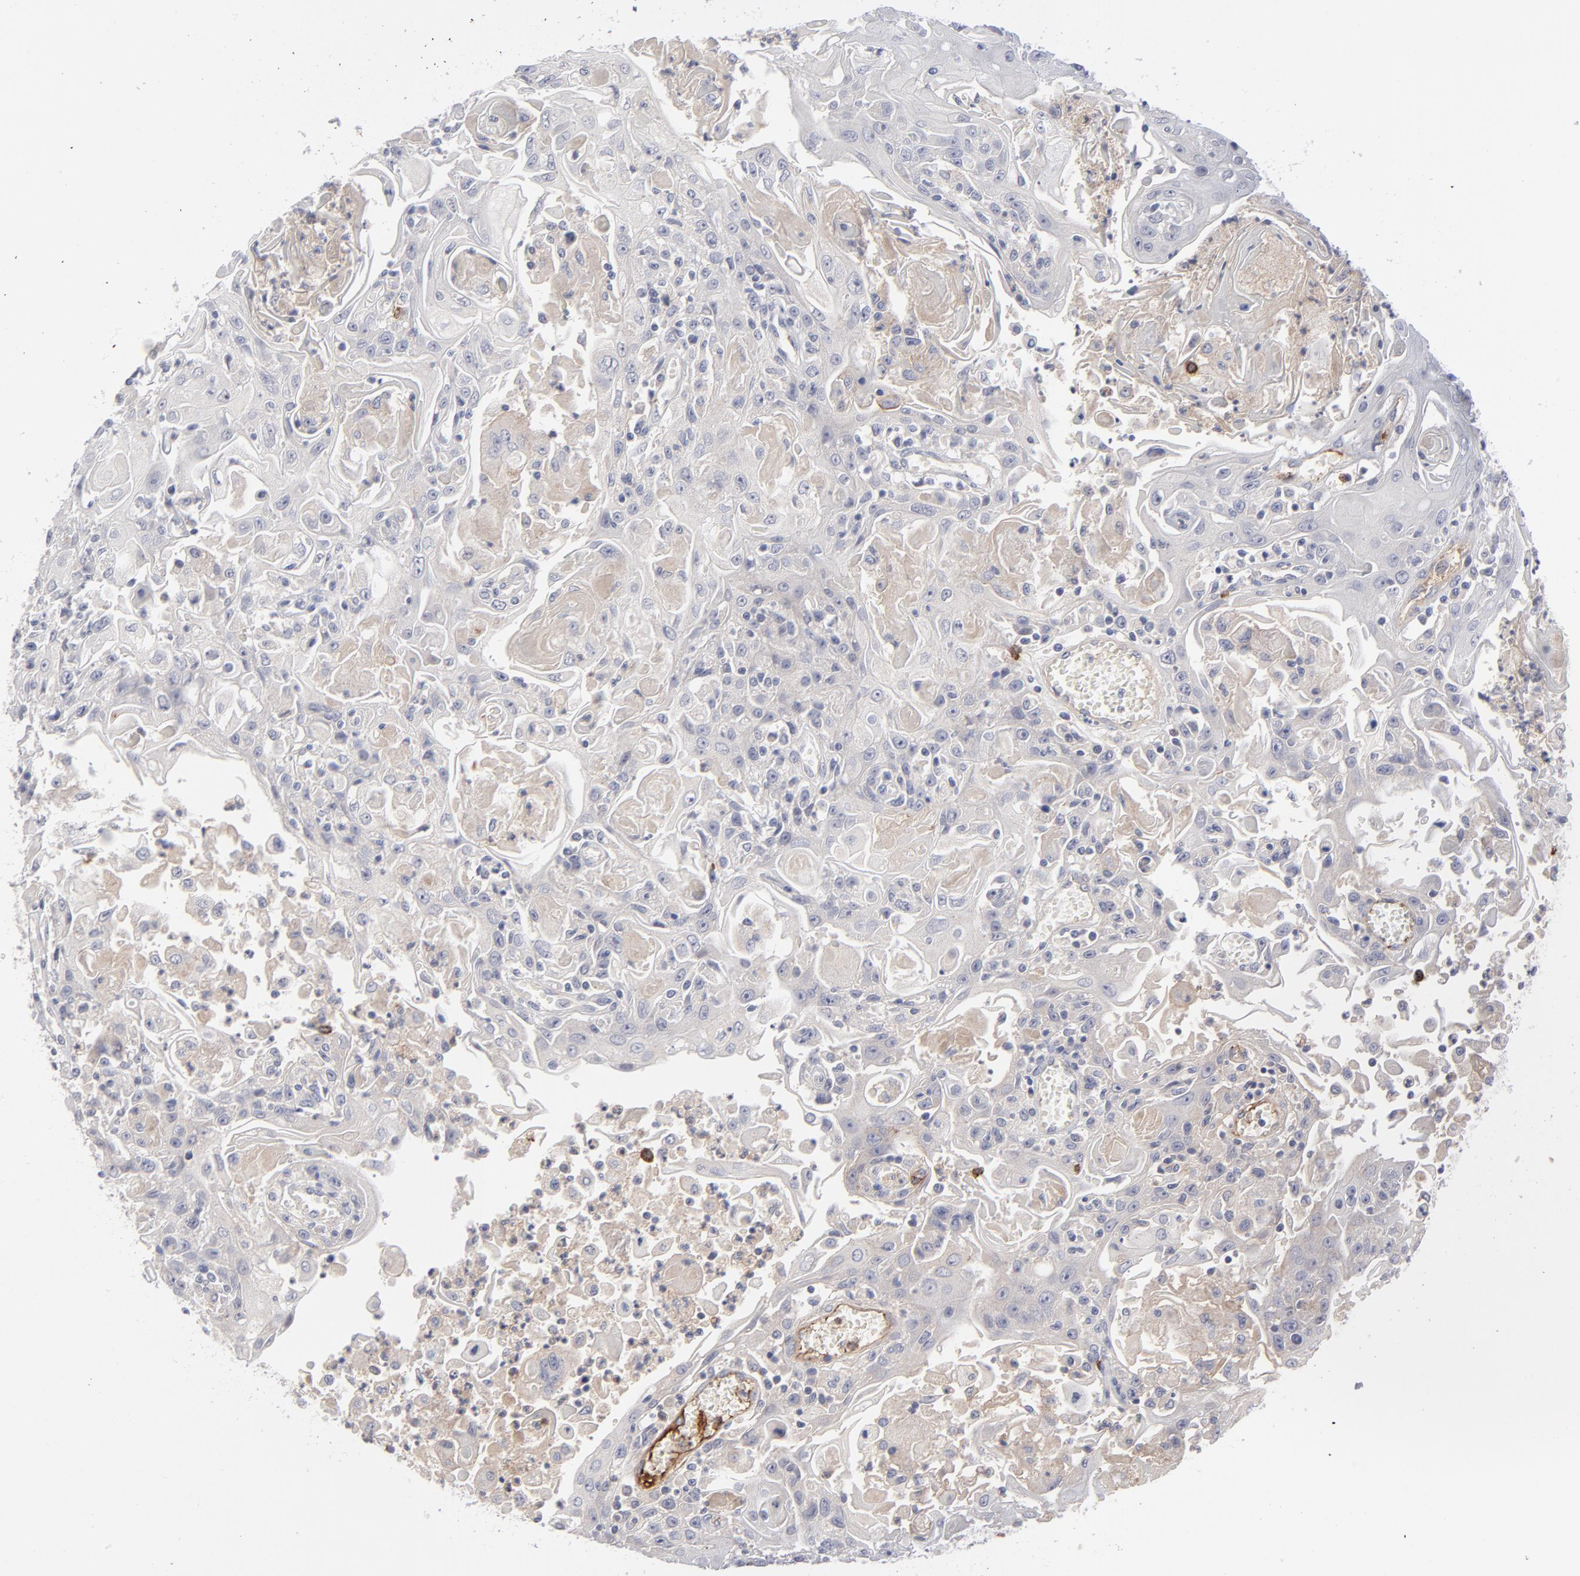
{"staining": {"intensity": "negative", "quantity": "none", "location": "none"}, "tissue": "head and neck cancer", "cell_type": "Tumor cells", "image_type": "cancer", "snomed": [{"axis": "morphology", "description": "Squamous cell carcinoma, NOS"}, {"axis": "topography", "description": "Oral tissue"}, {"axis": "topography", "description": "Head-Neck"}], "caption": "A high-resolution photomicrograph shows IHC staining of head and neck cancer, which displays no significant expression in tumor cells. (Brightfield microscopy of DAB (3,3'-diaminobenzidine) immunohistochemistry at high magnification).", "gene": "CCR3", "patient": {"sex": "female", "age": 76}}